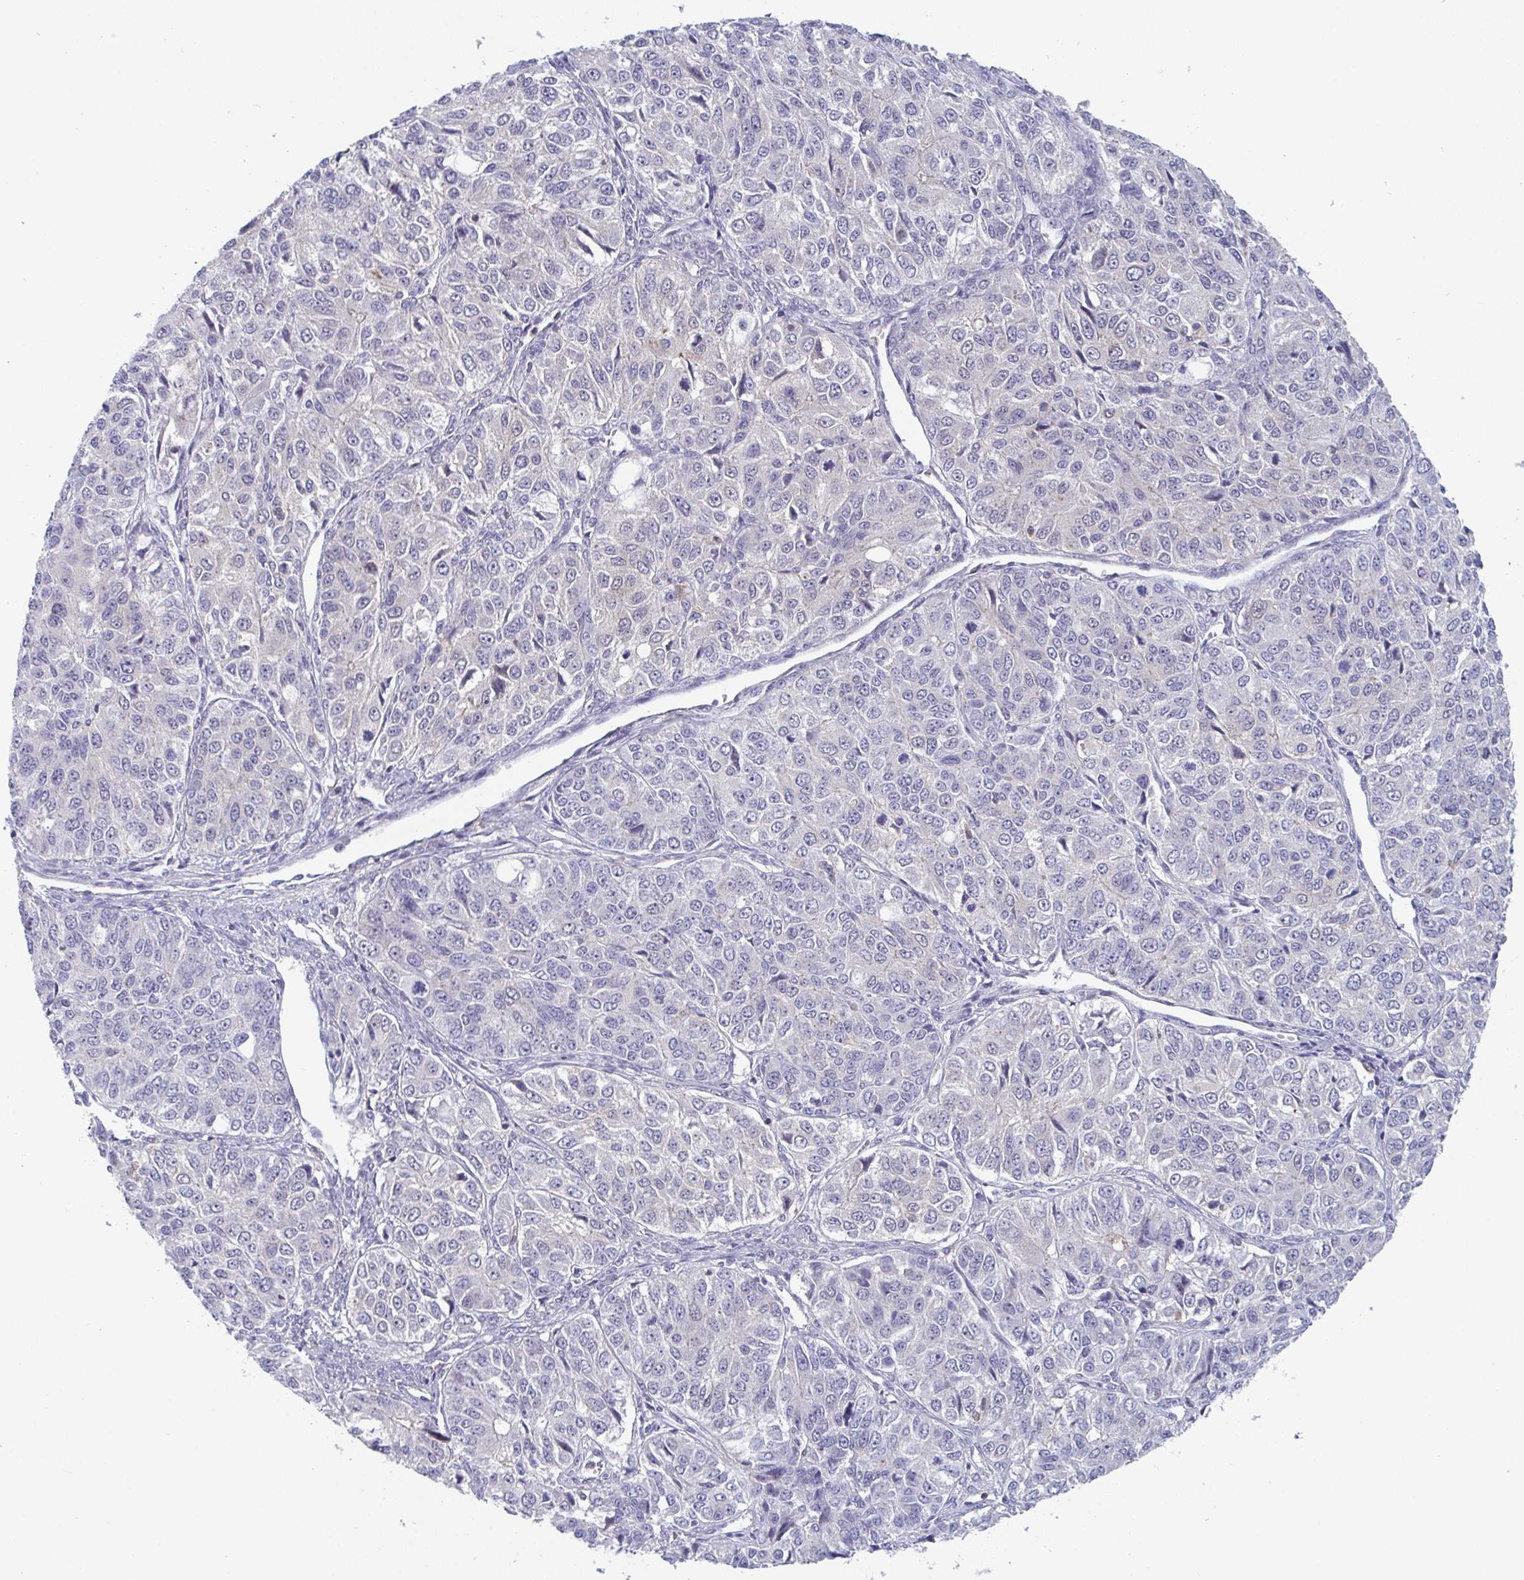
{"staining": {"intensity": "negative", "quantity": "none", "location": "none"}, "tissue": "ovarian cancer", "cell_type": "Tumor cells", "image_type": "cancer", "snomed": [{"axis": "morphology", "description": "Carcinoma, endometroid"}, {"axis": "topography", "description": "Ovary"}], "caption": "This is an IHC photomicrograph of human endometroid carcinoma (ovarian). There is no positivity in tumor cells.", "gene": "DISP2", "patient": {"sex": "female", "age": 51}}